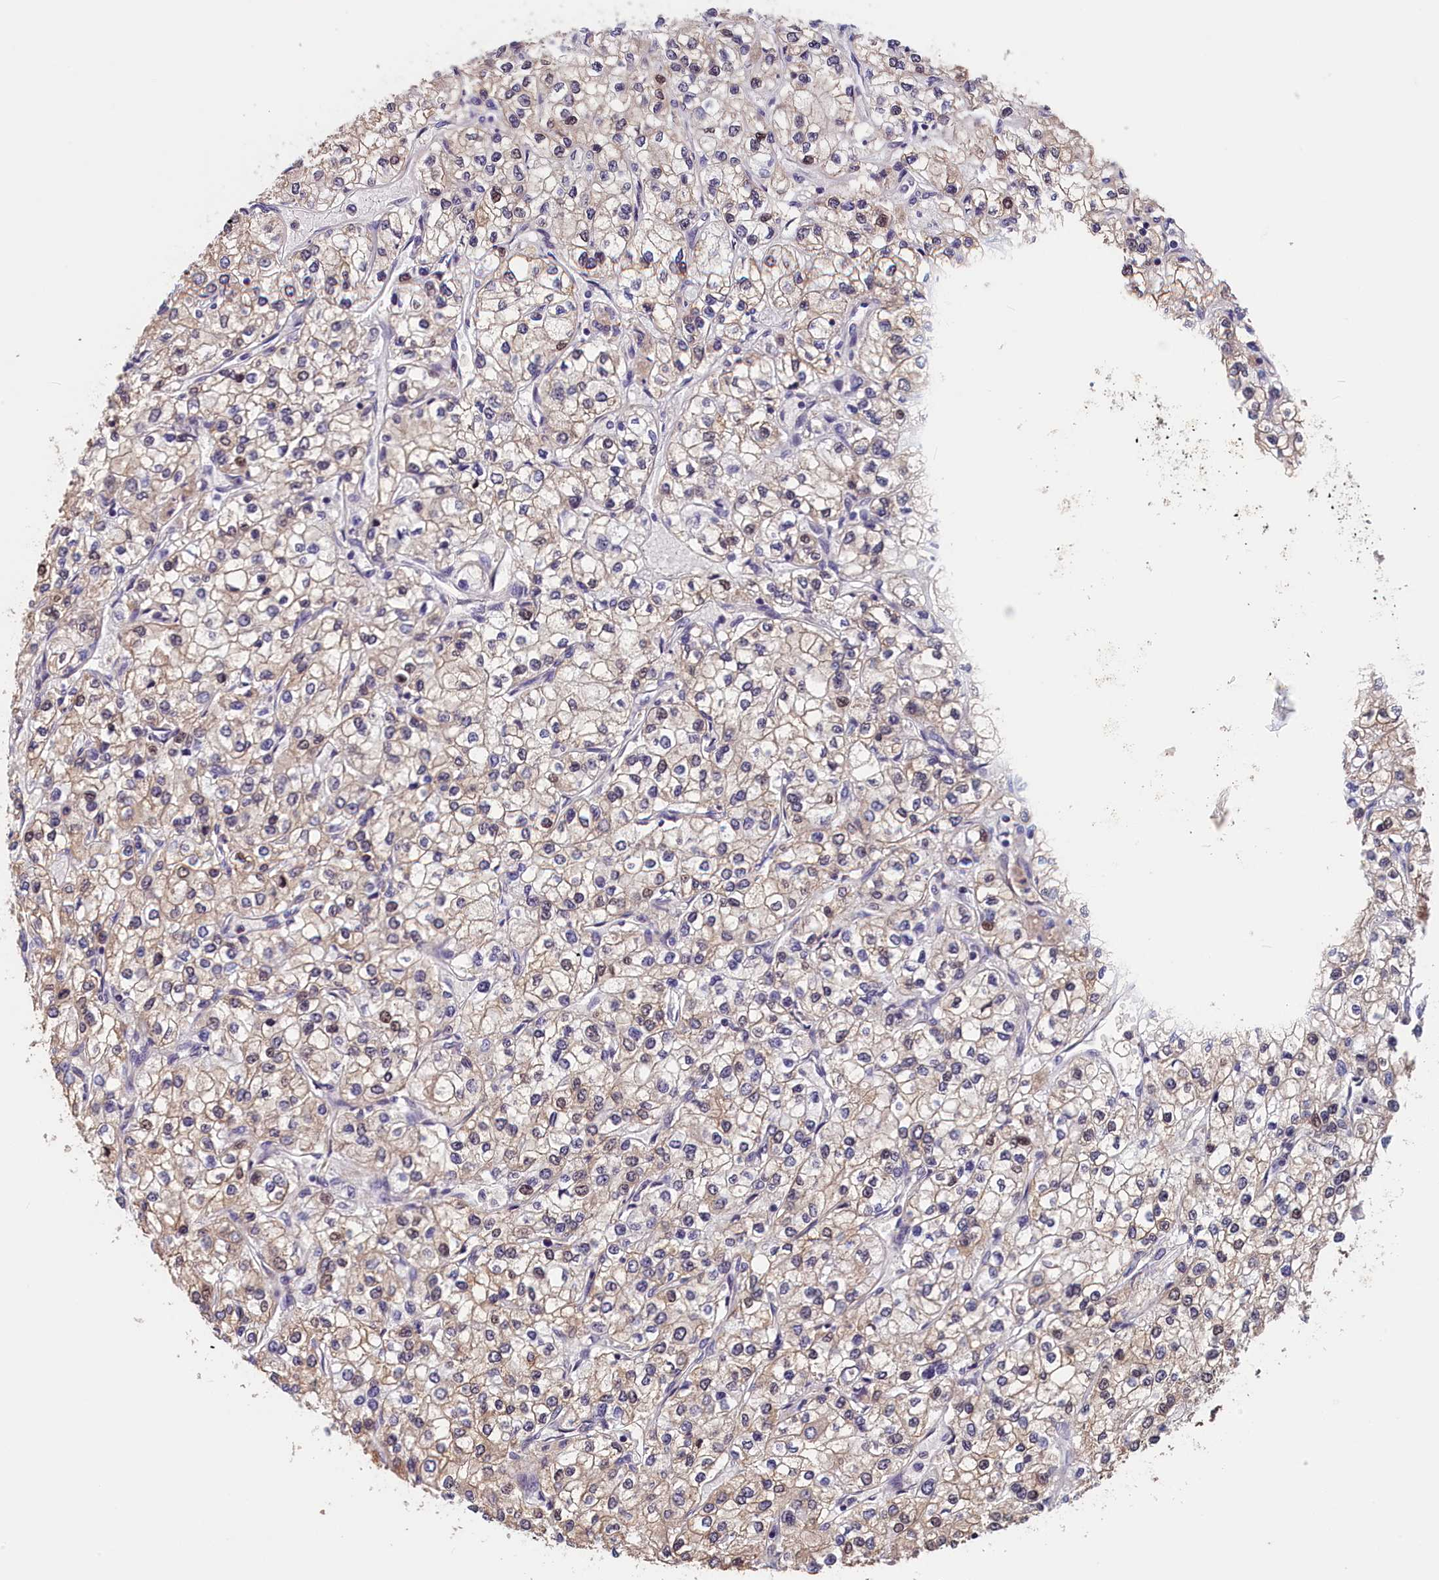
{"staining": {"intensity": "weak", "quantity": "<25%", "location": "cytoplasmic/membranous"}, "tissue": "renal cancer", "cell_type": "Tumor cells", "image_type": "cancer", "snomed": [{"axis": "morphology", "description": "Adenocarcinoma, NOS"}, {"axis": "topography", "description": "Kidney"}], "caption": "This is a histopathology image of immunohistochemistry staining of adenocarcinoma (renal), which shows no staining in tumor cells.", "gene": "TMEM116", "patient": {"sex": "male", "age": 80}}